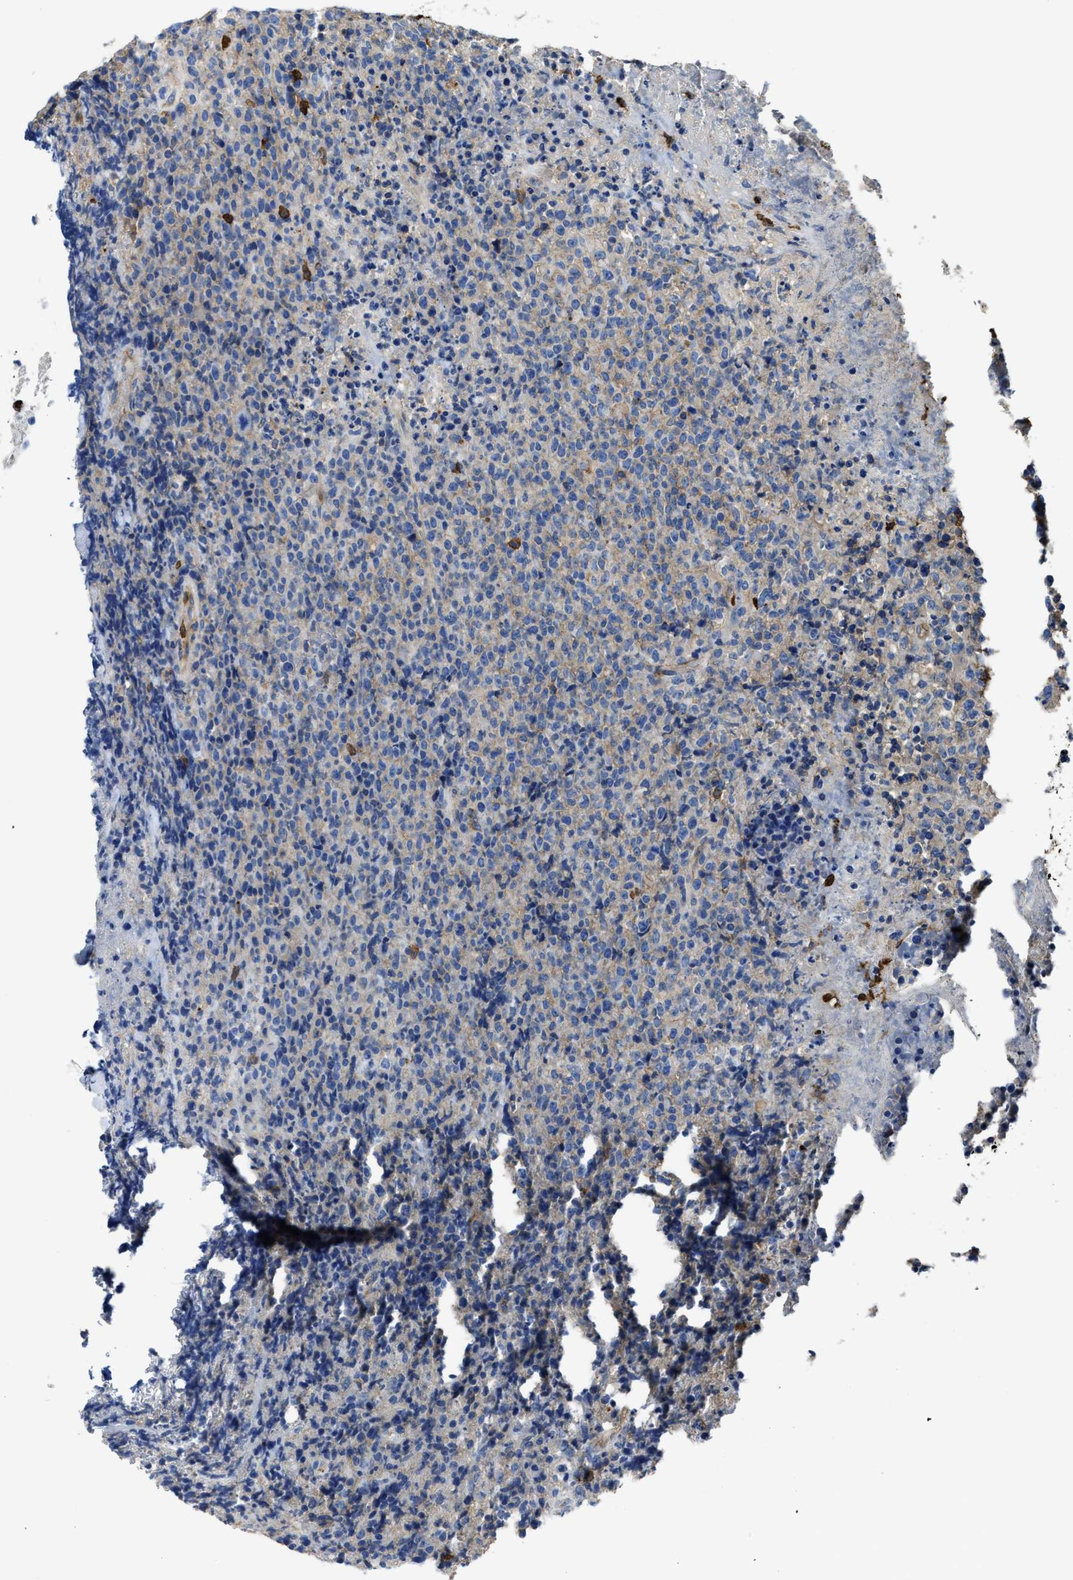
{"staining": {"intensity": "negative", "quantity": "none", "location": "none"}, "tissue": "lymphoma", "cell_type": "Tumor cells", "image_type": "cancer", "snomed": [{"axis": "morphology", "description": "Malignant lymphoma, non-Hodgkin's type, Low grade"}, {"axis": "topography", "description": "Lymph node"}], "caption": "Lymphoma was stained to show a protein in brown. There is no significant positivity in tumor cells. Brightfield microscopy of immunohistochemistry (IHC) stained with DAB (brown) and hematoxylin (blue), captured at high magnification.", "gene": "TRAF6", "patient": {"sex": "male", "age": 66}}